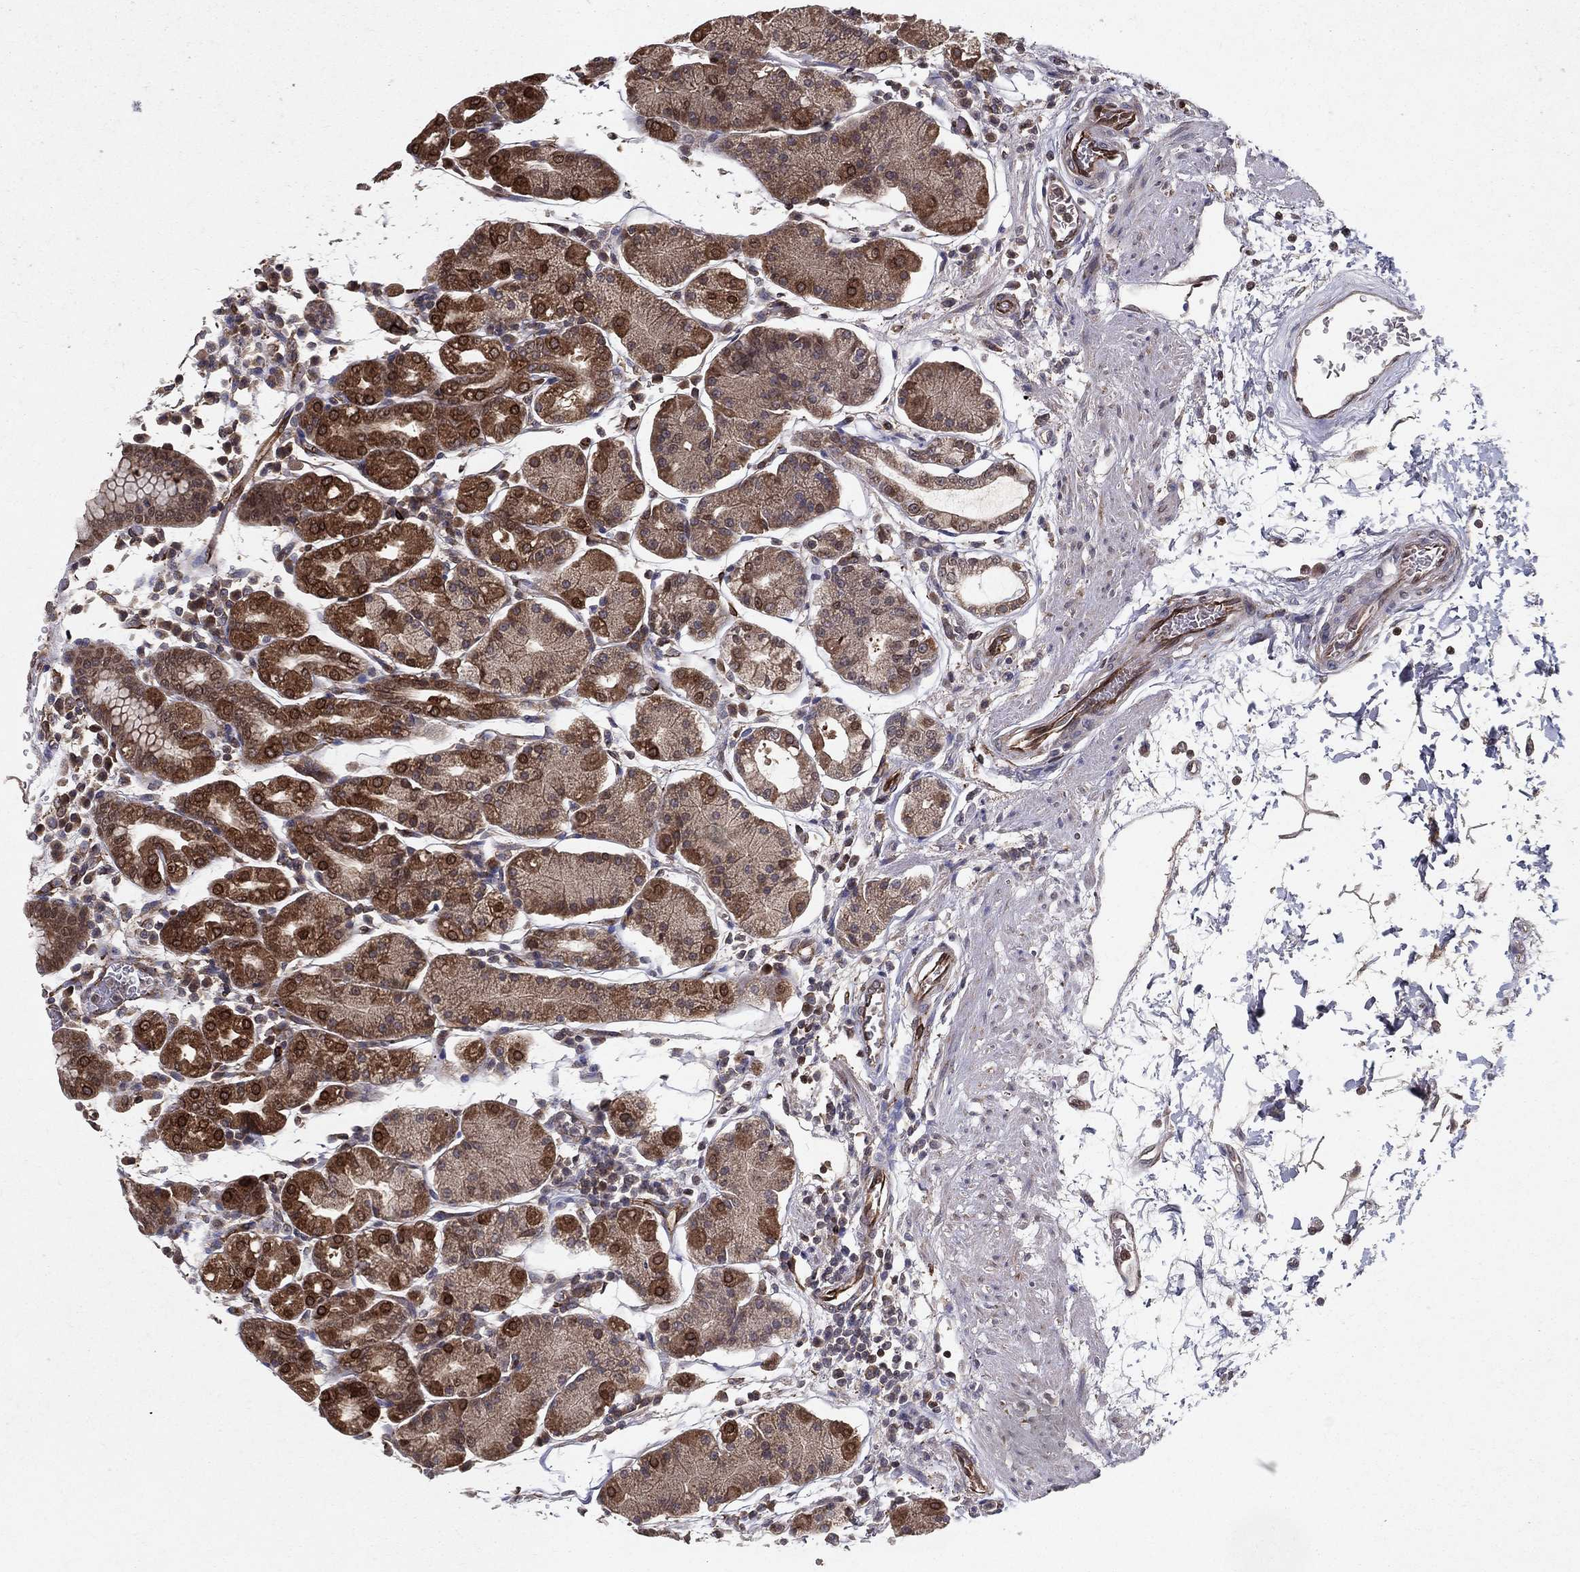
{"staining": {"intensity": "moderate", "quantity": "25%-75%", "location": "cytoplasmic/membranous"}, "tissue": "stomach", "cell_type": "Glandular cells", "image_type": "normal", "snomed": [{"axis": "morphology", "description": "Normal tissue, NOS"}, {"axis": "topography", "description": "Stomach"}], "caption": "Protein analysis of benign stomach exhibits moderate cytoplasmic/membranous positivity in about 25%-75% of glandular cells.", "gene": "CERS2", "patient": {"sex": "male", "age": 54}}